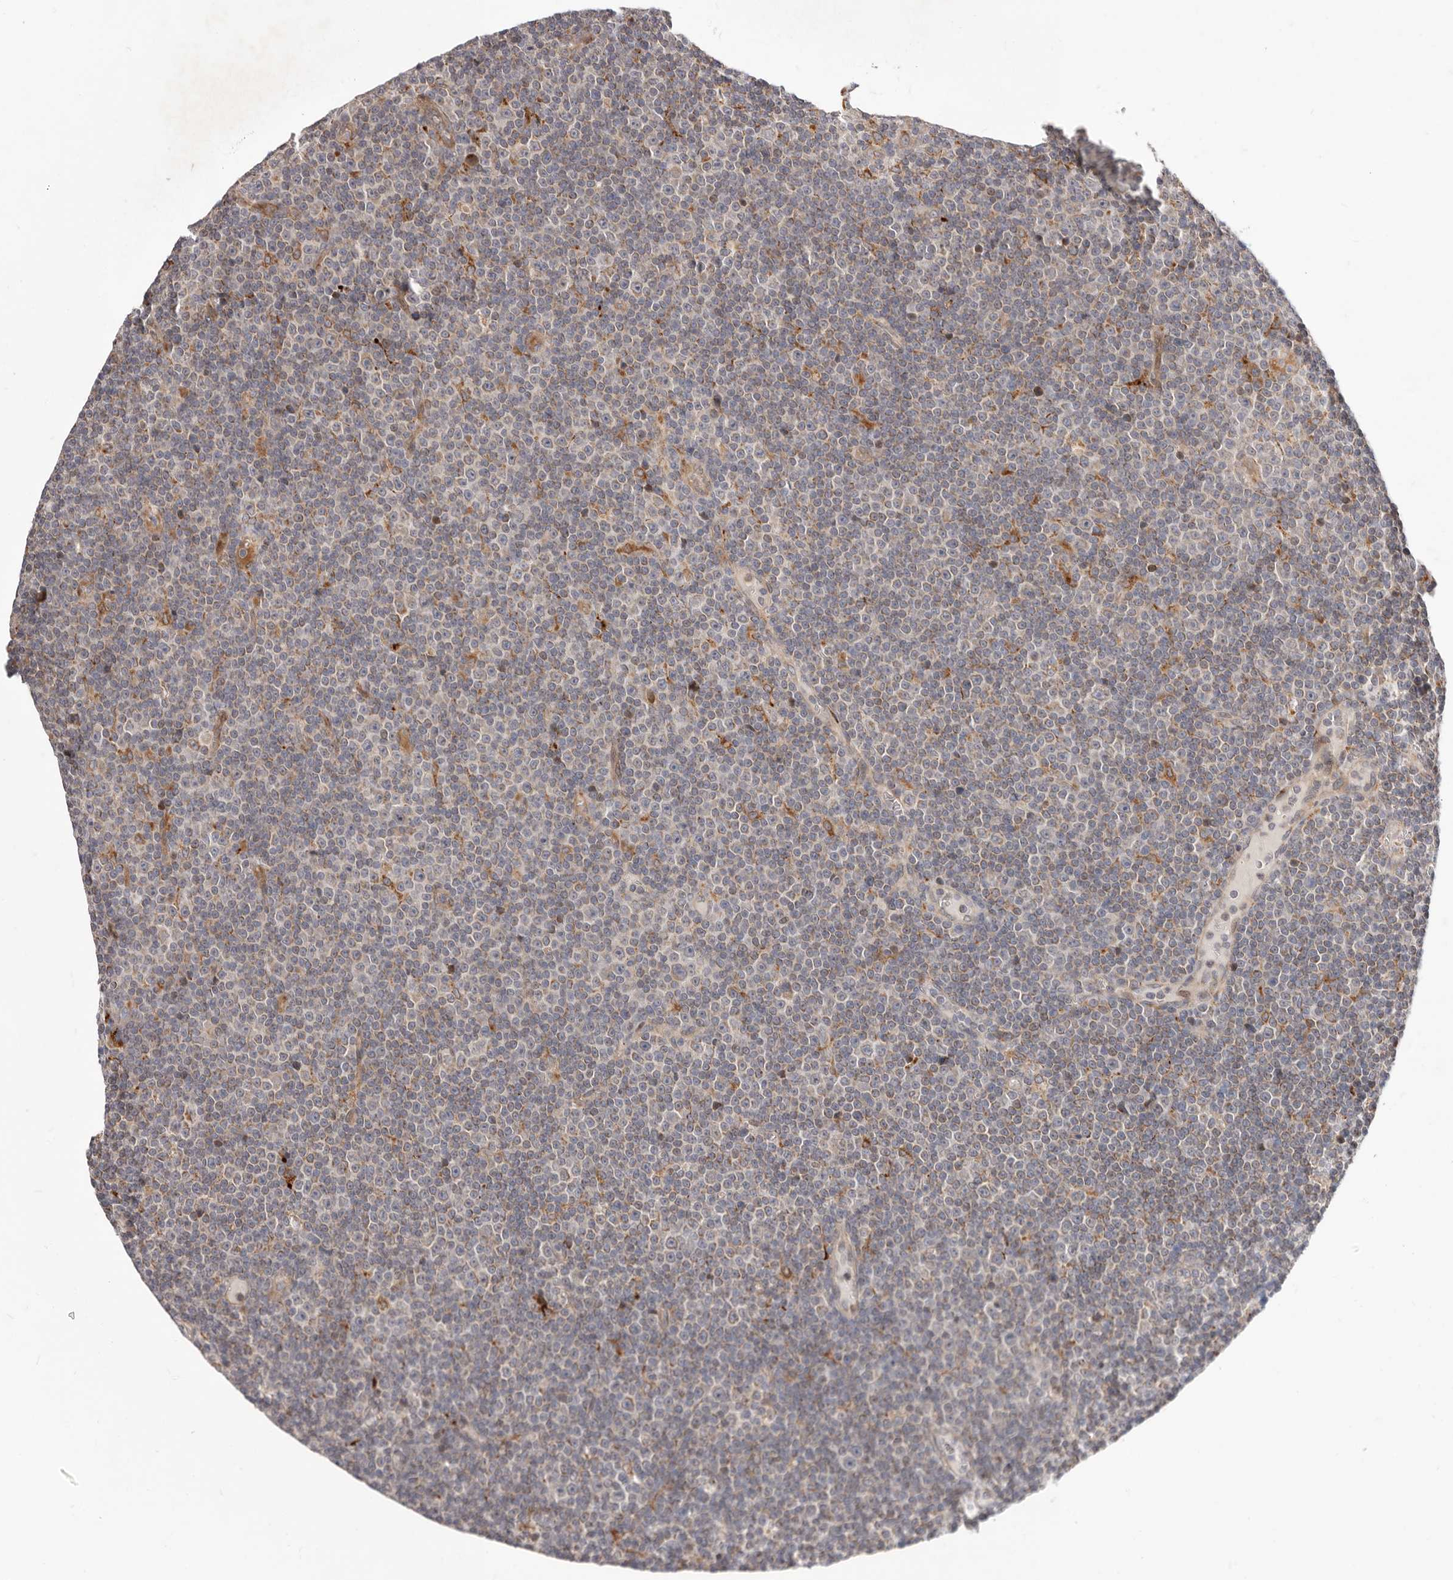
{"staining": {"intensity": "weak", "quantity": "25%-75%", "location": "cytoplasmic/membranous"}, "tissue": "lymphoma", "cell_type": "Tumor cells", "image_type": "cancer", "snomed": [{"axis": "morphology", "description": "Malignant lymphoma, non-Hodgkin's type, Low grade"}, {"axis": "topography", "description": "Lymph node"}], "caption": "Approximately 25%-75% of tumor cells in human low-grade malignant lymphoma, non-Hodgkin's type exhibit weak cytoplasmic/membranous protein expression as visualized by brown immunohistochemical staining.", "gene": "TOR3A", "patient": {"sex": "female", "age": 67}}